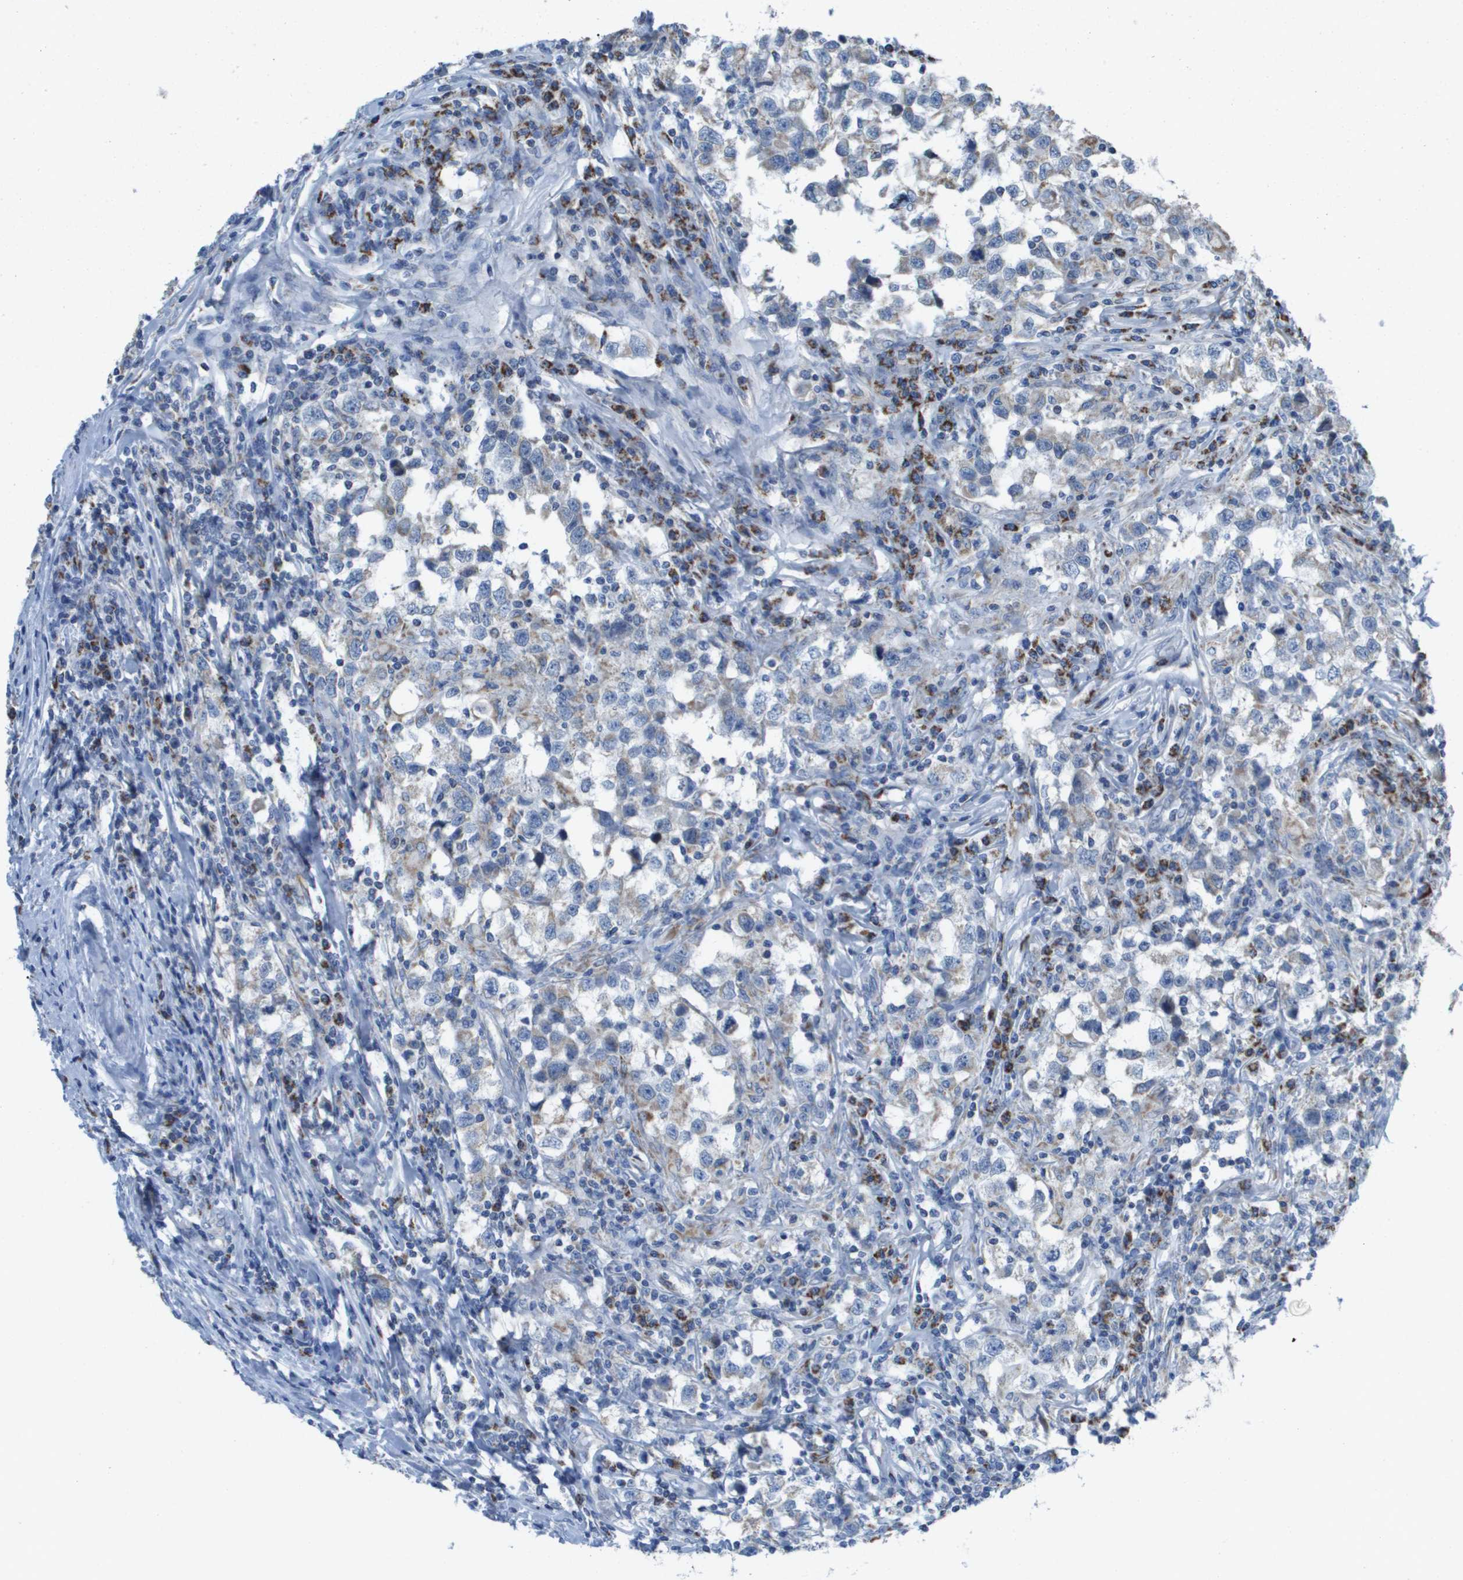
{"staining": {"intensity": "weak", "quantity": "<25%", "location": "cytoplasmic/membranous"}, "tissue": "testis cancer", "cell_type": "Tumor cells", "image_type": "cancer", "snomed": [{"axis": "morphology", "description": "Carcinoma, Embryonal, NOS"}, {"axis": "topography", "description": "Testis"}], "caption": "This is an IHC micrograph of embryonal carcinoma (testis). There is no expression in tumor cells.", "gene": "TMEM223", "patient": {"sex": "male", "age": 21}}